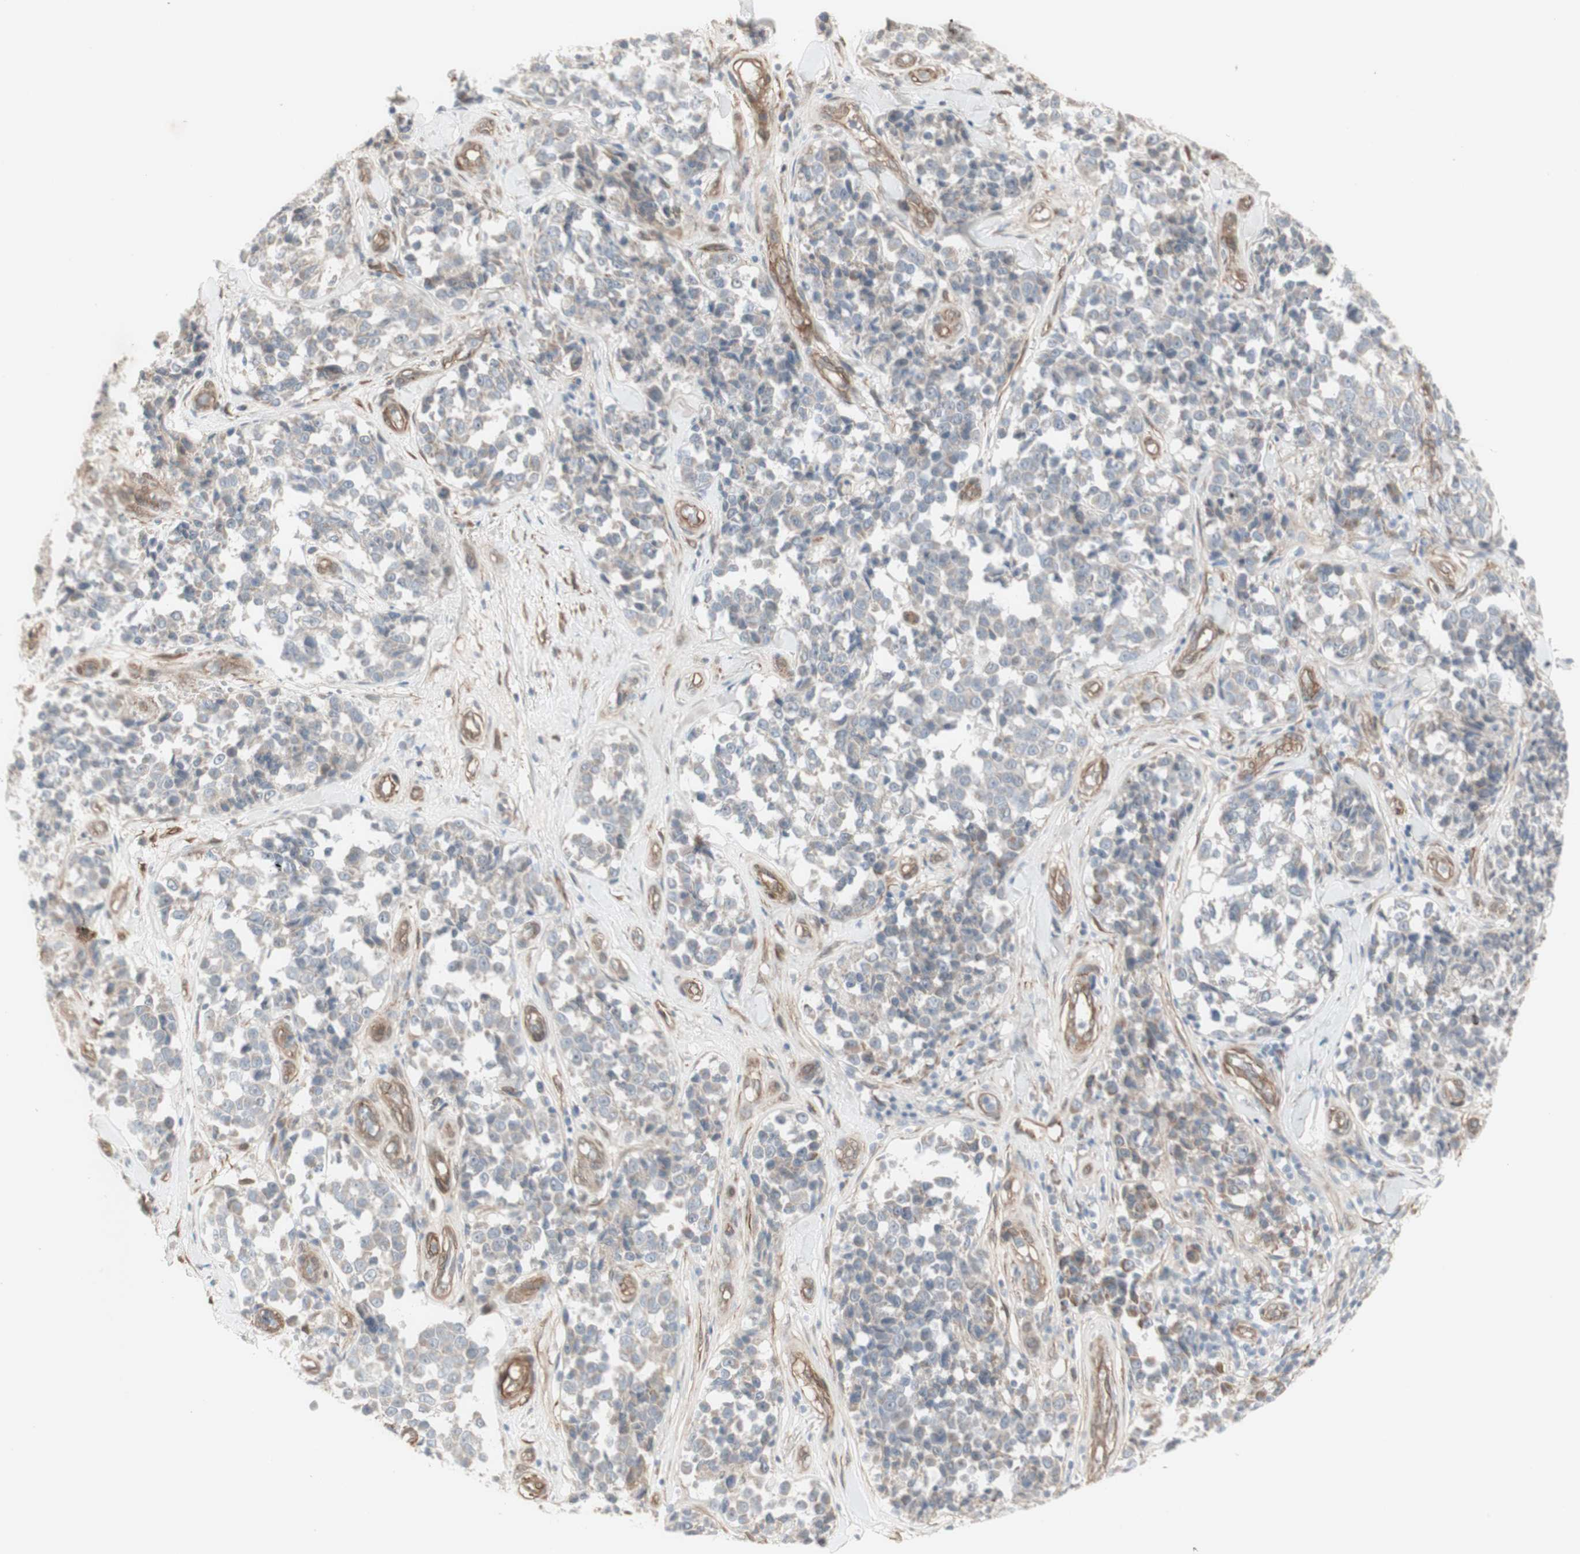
{"staining": {"intensity": "weak", "quantity": ">75%", "location": "cytoplasmic/membranous"}, "tissue": "melanoma", "cell_type": "Tumor cells", "image_type": "cancer", "snomed": [{"axis": "morphology", "description": "Malignant melanoma, NOS"}, {"axis": "topography", "description": "Skin"}], "caption": "Human malignant melanoma stained with a brown dye exhibits weak cytoplasmic/membranous positive staining in approximately >75% of tumor cells.", "gene": "CNN3", "patient": {"sex": "female", "age": 64}}